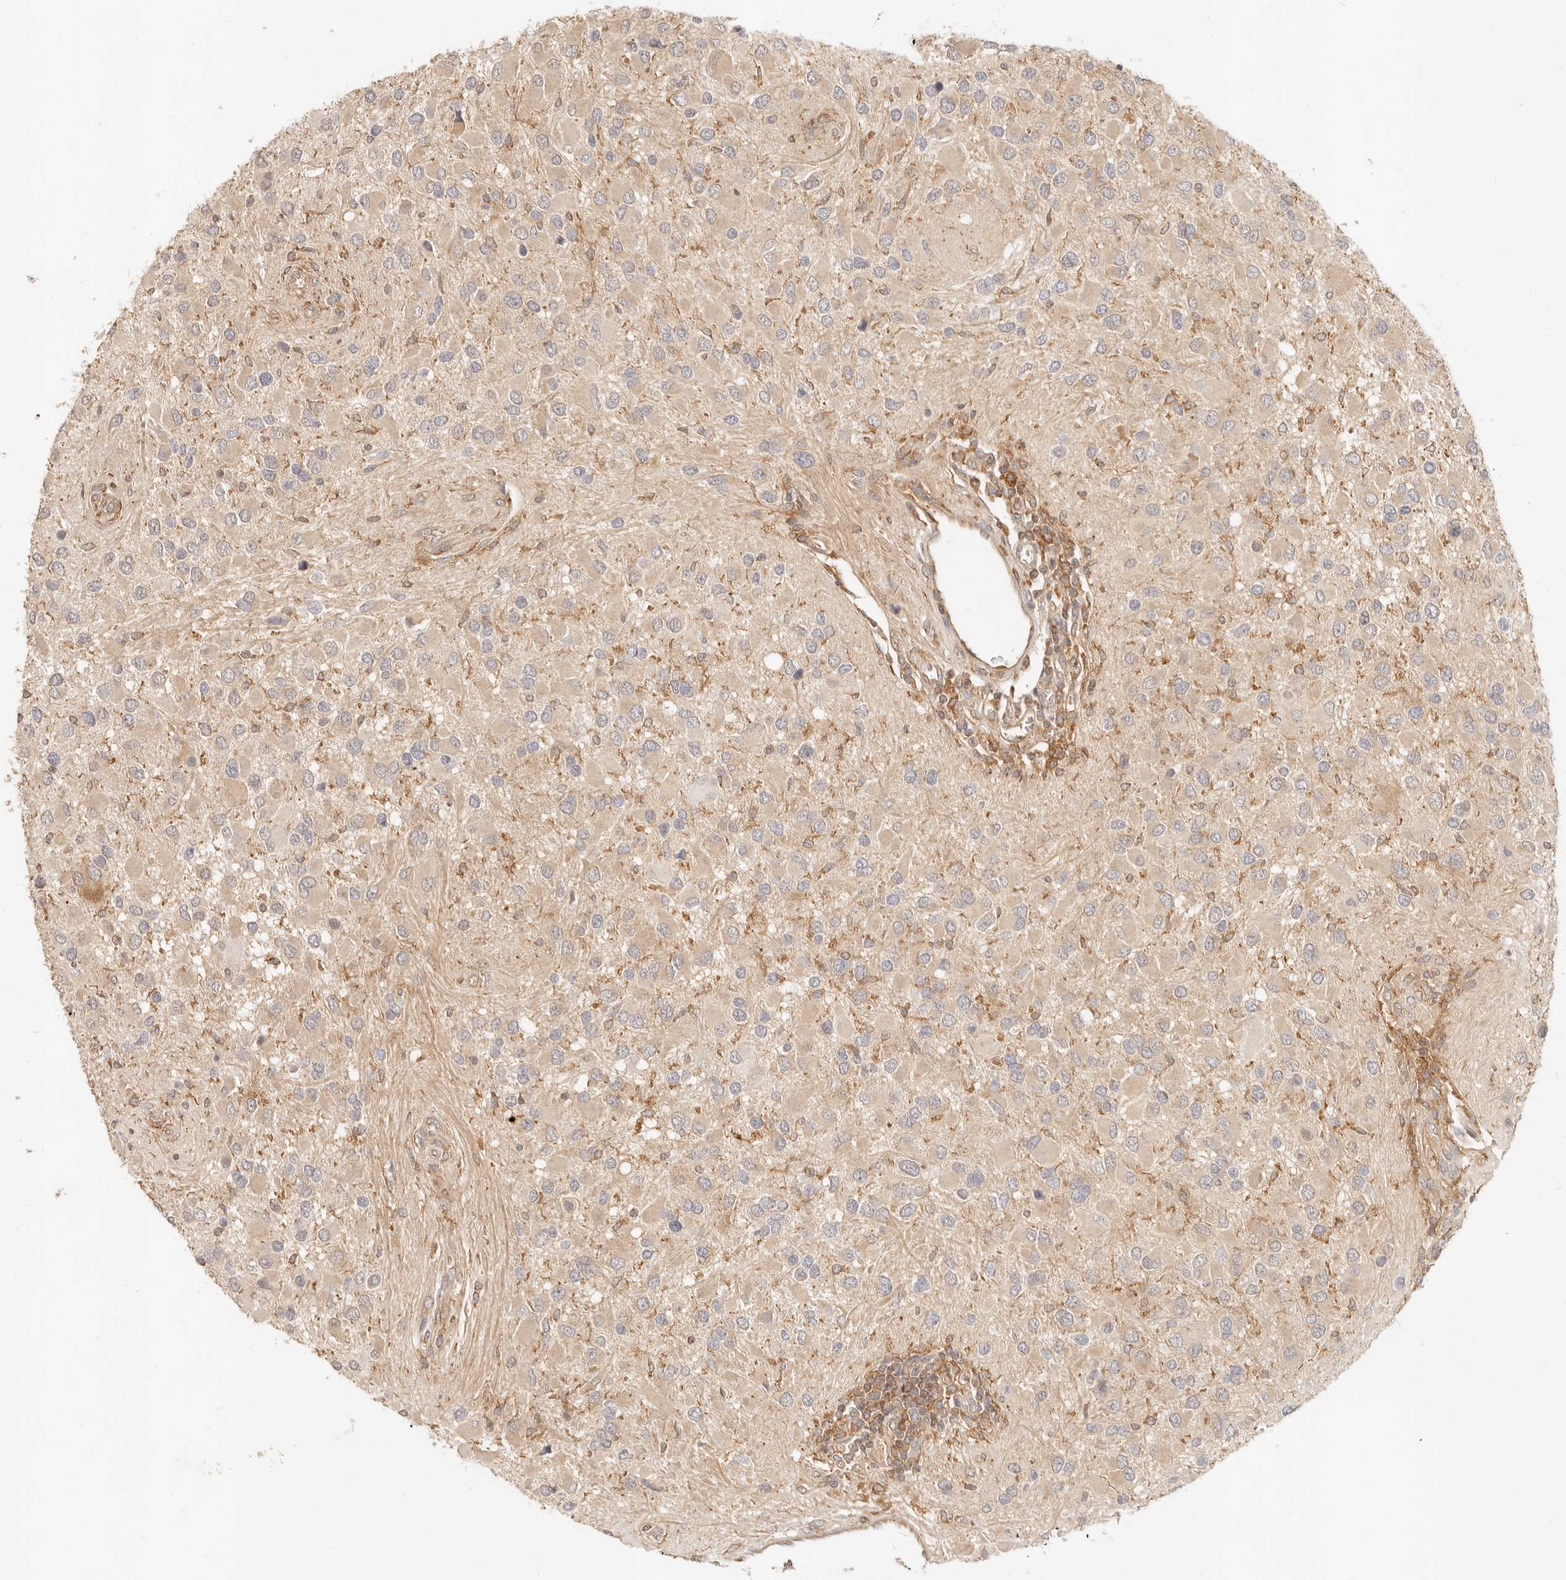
{"staining": {"intensity": "weak", "quantity": "<25%", "location": "cytoplasmic/membranous"}, "tissue": "glioma", "cell_type": "Tumor cells", "image_type": "cancer", "snomed": [{"axis": "morphology", "description": "Glioma, malignant, High grade"}, {"axis": "topography", "description": "Brain"}], "caption": "Human glioma stained for a protein using immunohistochemistry (IHC) demonstrates no positivity in tumor cells.", "gene": "NECAP2", "patient": {"sex": "male", "age": 53}}